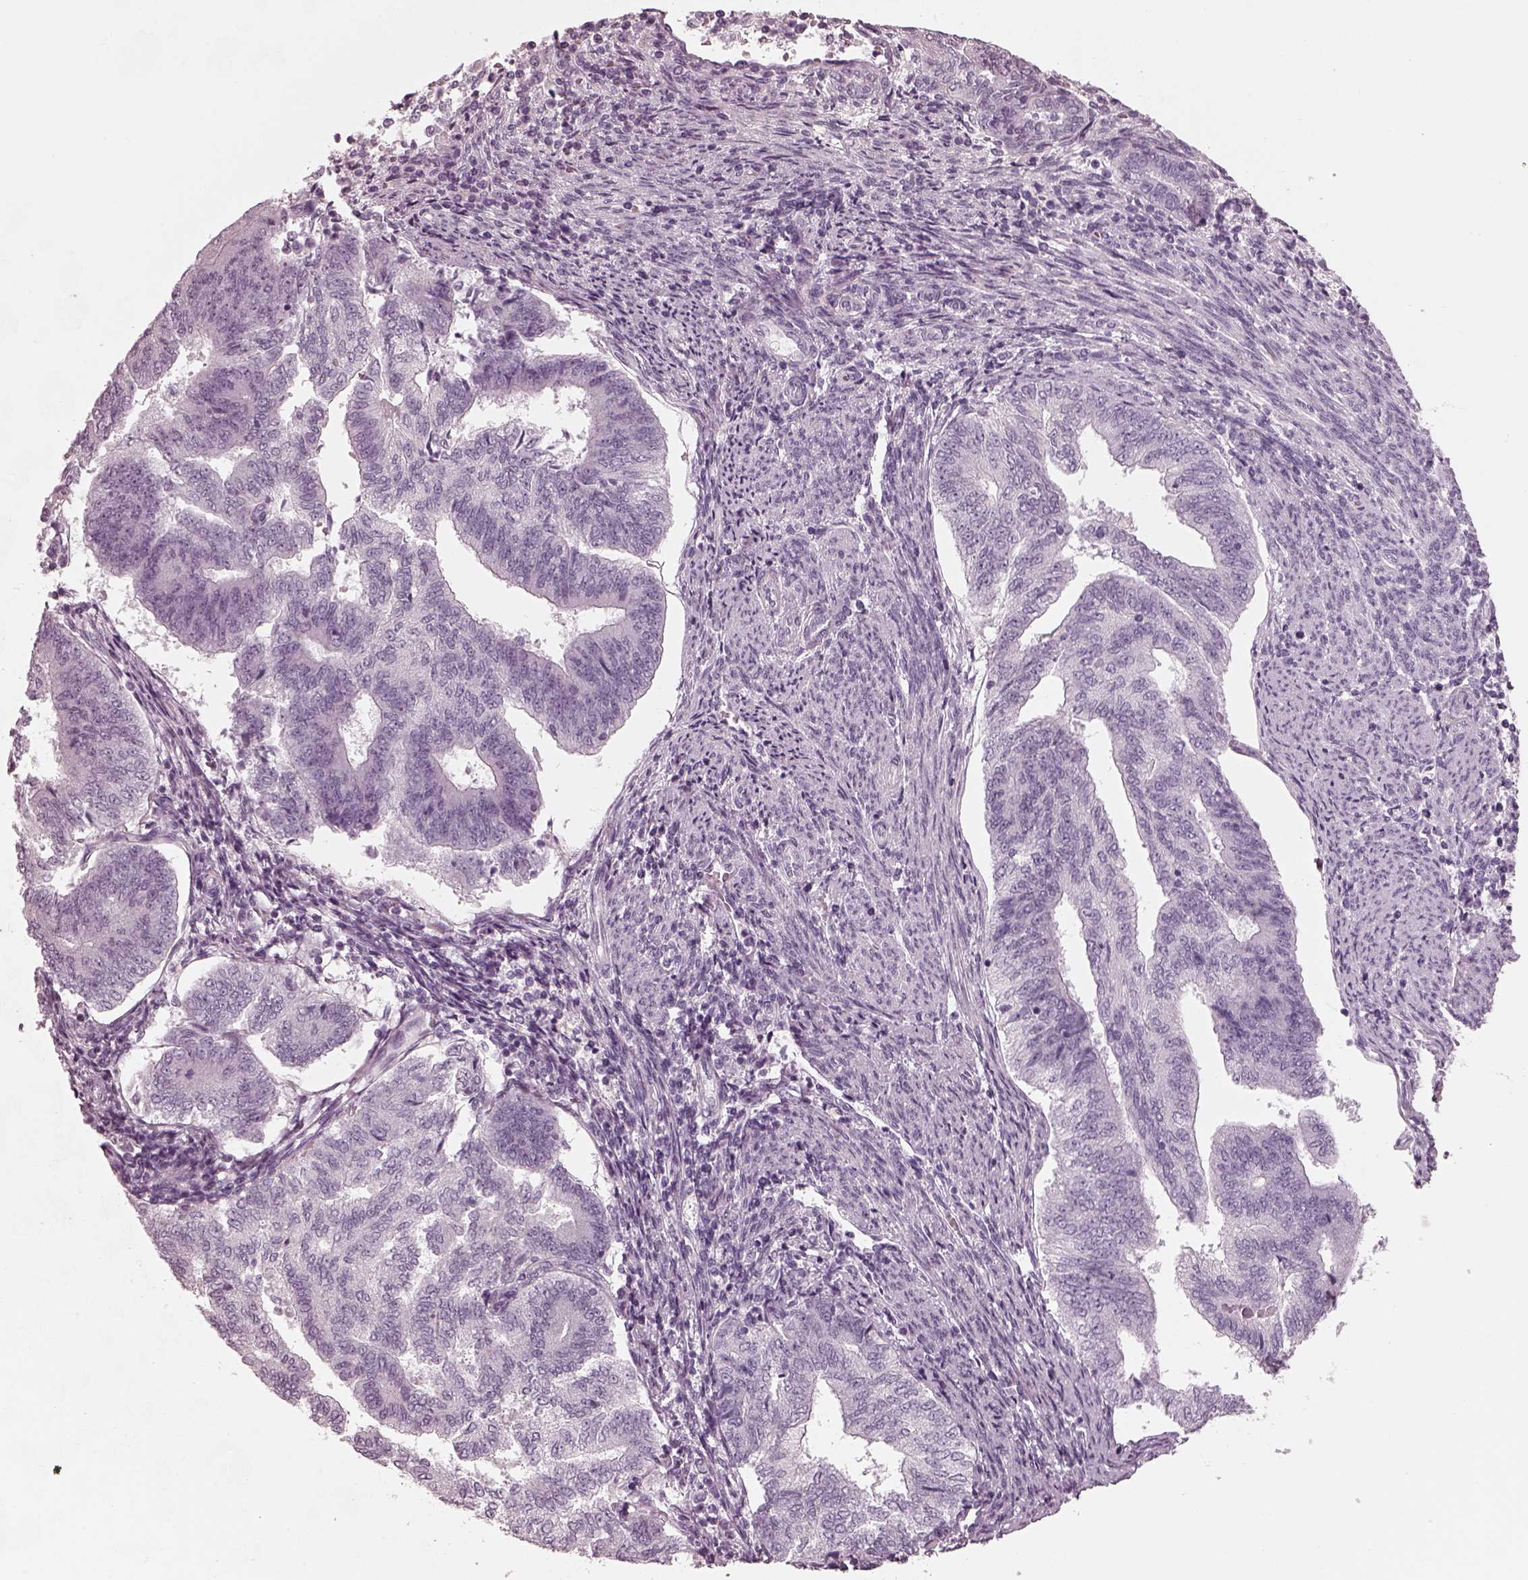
{"staining": {"intensity": "negative", "quantity": "none", "location": "none"}, "tissue": "endometrial cancer", "cell_type": "Tumor cells", "image_type": "cancer", "snomed": [{"axis": "morphology", "description": "Adenocarcinoma, NOS"}, {"axis": "topography", "description": "Endometrium"}], "caption": "Immunohistochemistry (IHC) of adenocarcinoma (endometrial) displays no staining in tumor cells.", "gene": "RCVRN", "patient": {"sex": "female", "age": 65}}